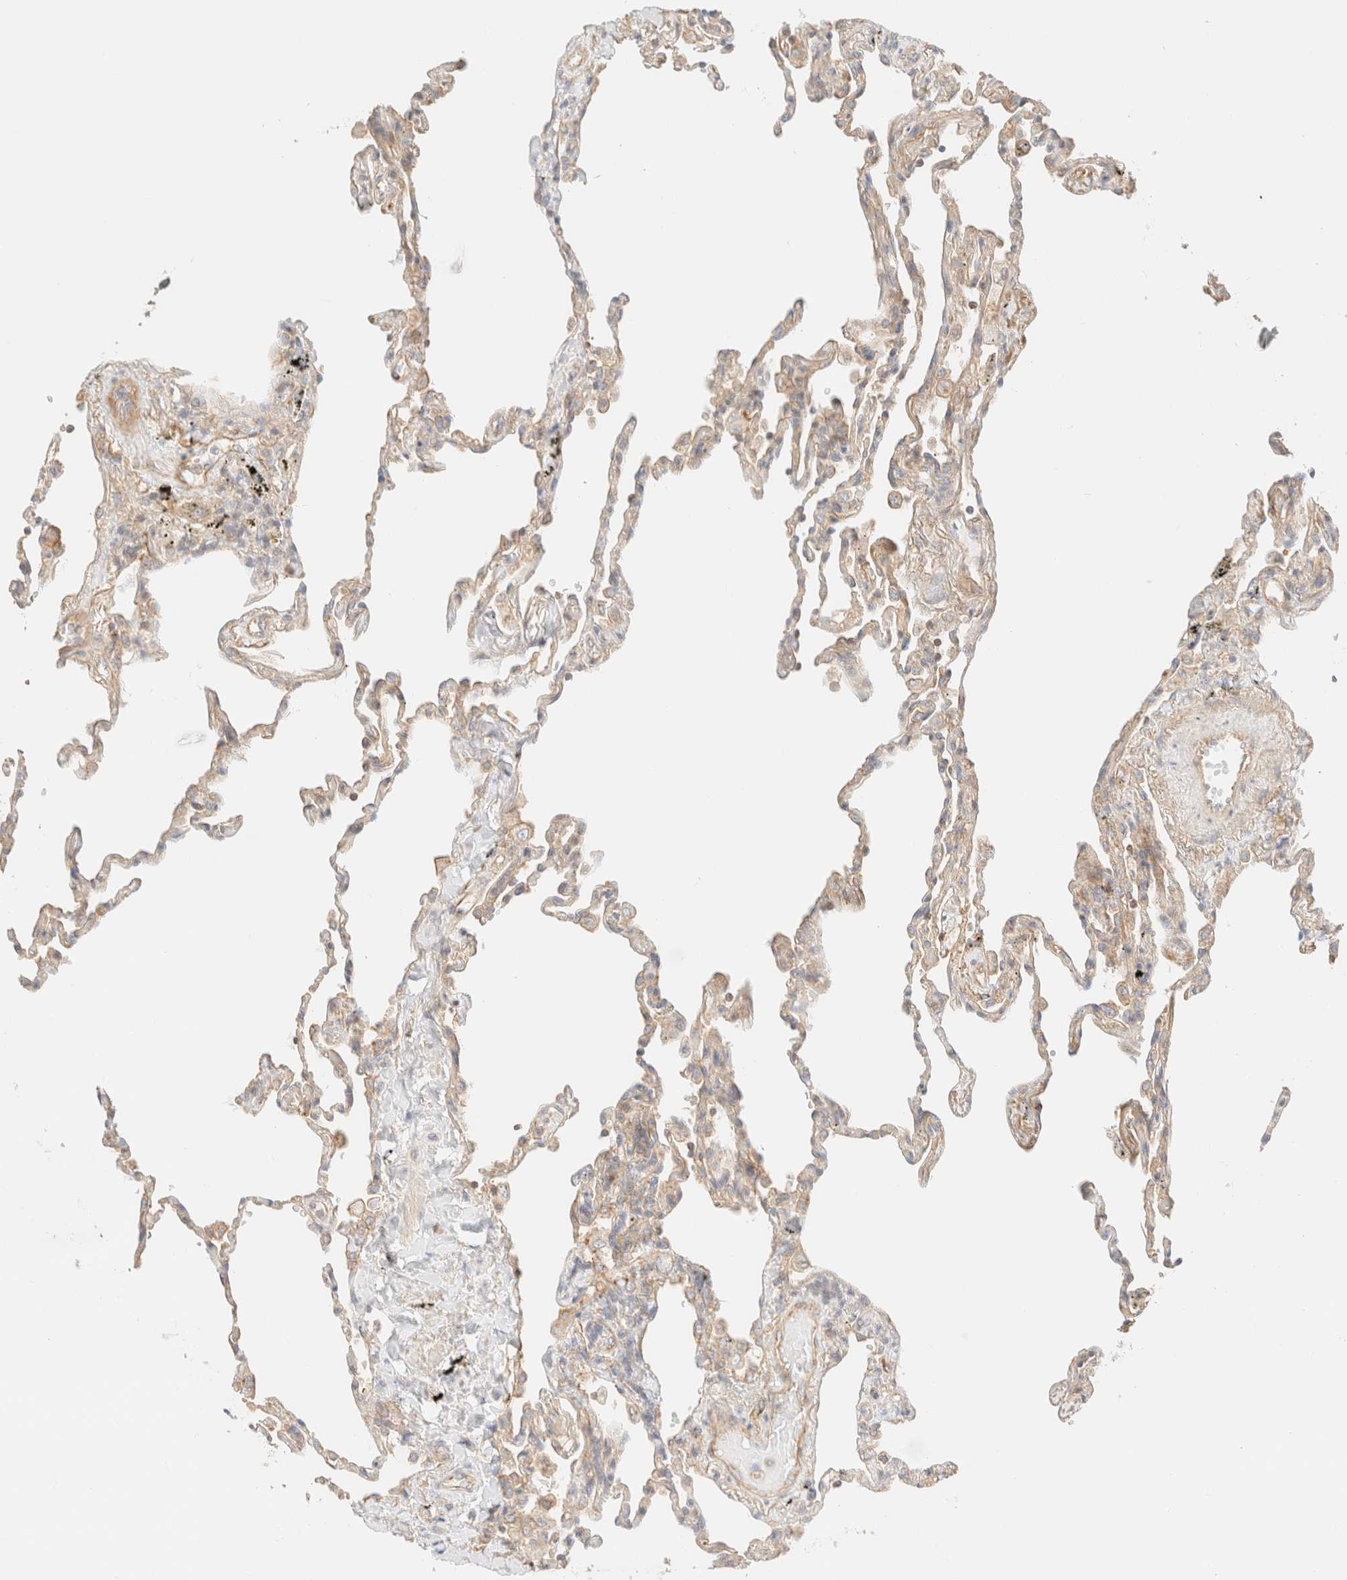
{"staining": {"intensity": "weak", "quantity": "25%-75%", "location": "cytoplasmic/membranous"}, "tissue": "lung", "cell_type": "Alveolar cells", "image_type": "normal", "snomed": [{"axis": "morphology", "description": "Normal tissue, NOS"}, {"axis": "topography", "description": "Lung"}], "caption": "Weak cytoplasmic/membranous expression is appreciated in approximately 25%-75% of alveolar cells in unremarkable lung. (Brightfield microscopy of DAB IHC at high magnification).", "gene": "MYO10", "patient": {"sex": "male", "age": 59}}